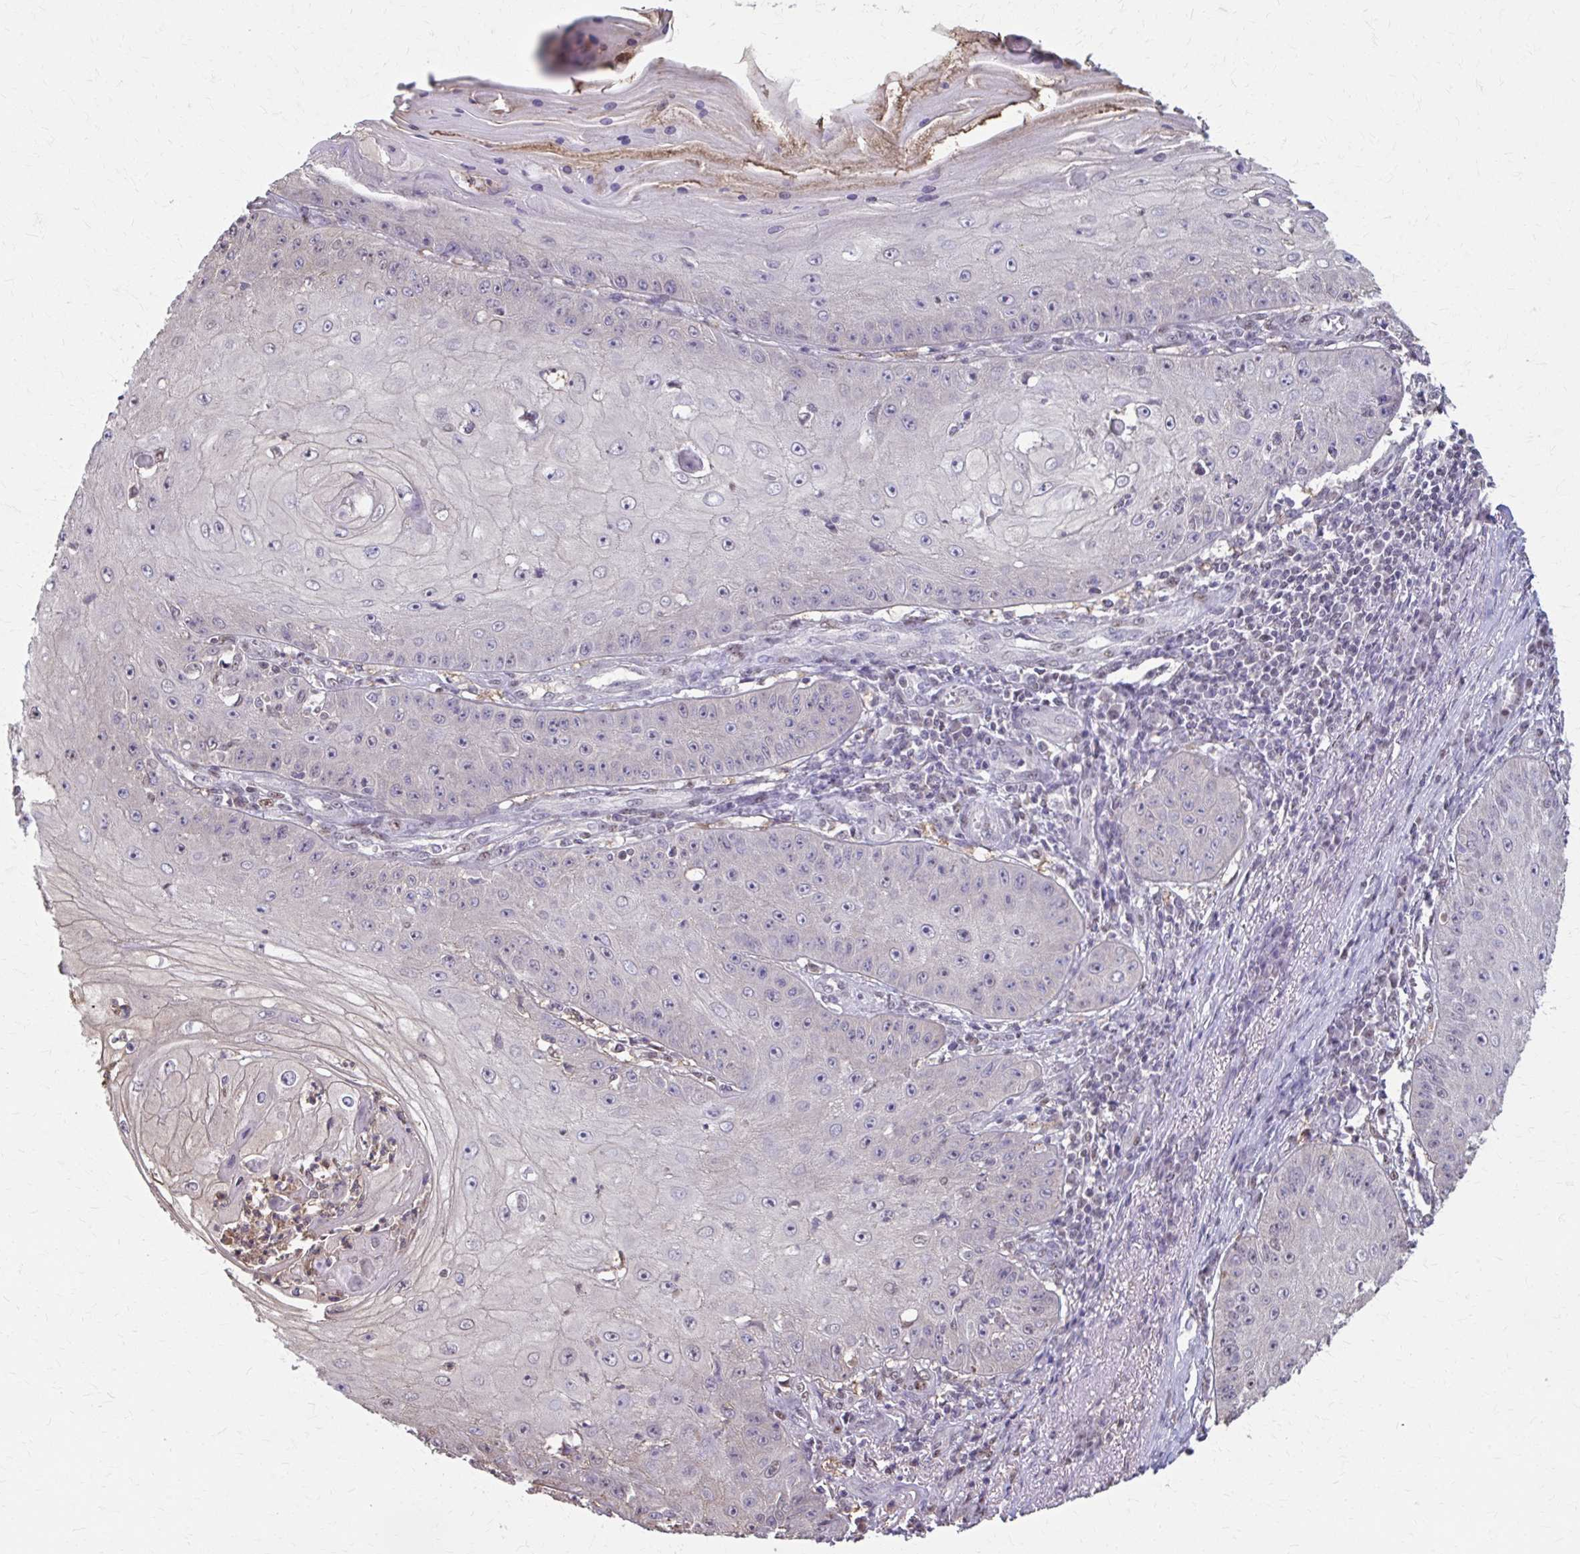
{"staining": {"intensity": "negative", "quantity": "none", "location": "none"}, "tissue": "skin cancer", "cell_type": "Tumor cells", "image_type": "cancer", "snomed": [{"axis": "morphology", "description": "Squamous cell carcinoma, NOS"}, {"axis": "topography", "description": "Skin"}], "caption": "Immunohistochemistry photomicrograph of skin cancer stained for a protein (brown), which exhibits no staining in tumor cells.", "gene": "ING4", "patient": {"sex": "male", "age": 70}}